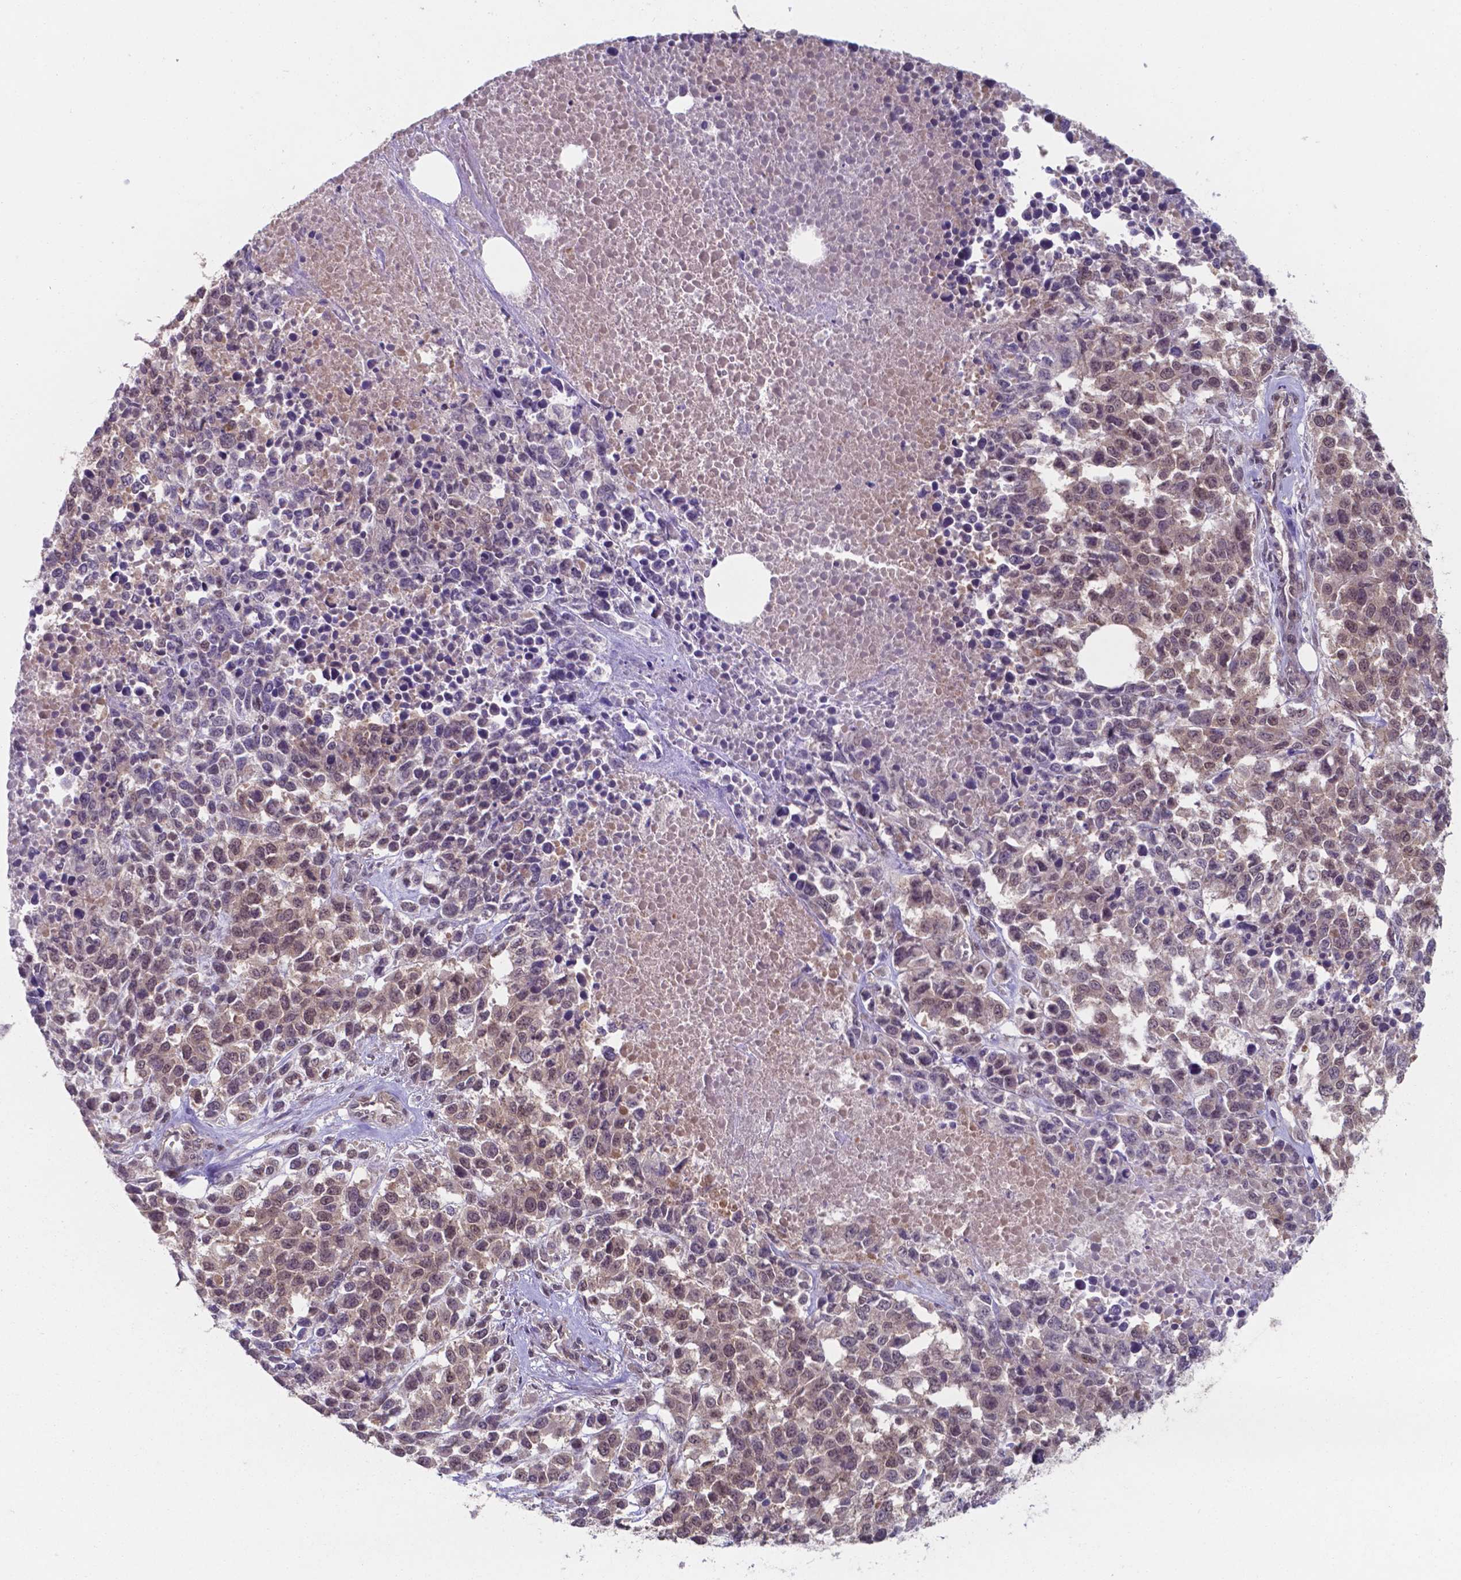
{"staining": {"intensity": "weak", "quantity": "25%-75%", "location": "nuclear"}, "tissue": "melanoma", "cell_type": "Tumor cells", "image_type": "cancer", "snomed": [{"axis": "morphology", "description": "Malignant melanoma, Metastatic site"}, {"axis": "topography", "description": "Skin"}], "caption": "Immunohistochemistry micrograph of neoplastic tissue: human malignant melanoma (metastatic site) stained using immunohistochemistry (IHC) exhibits low levels of weak protein expression localized specifically in the nuclear of tumor cells, appearing as a nuclear brown color.", "gene": "UBE2E2", "patient": {"sex": "male", "age": 84}}